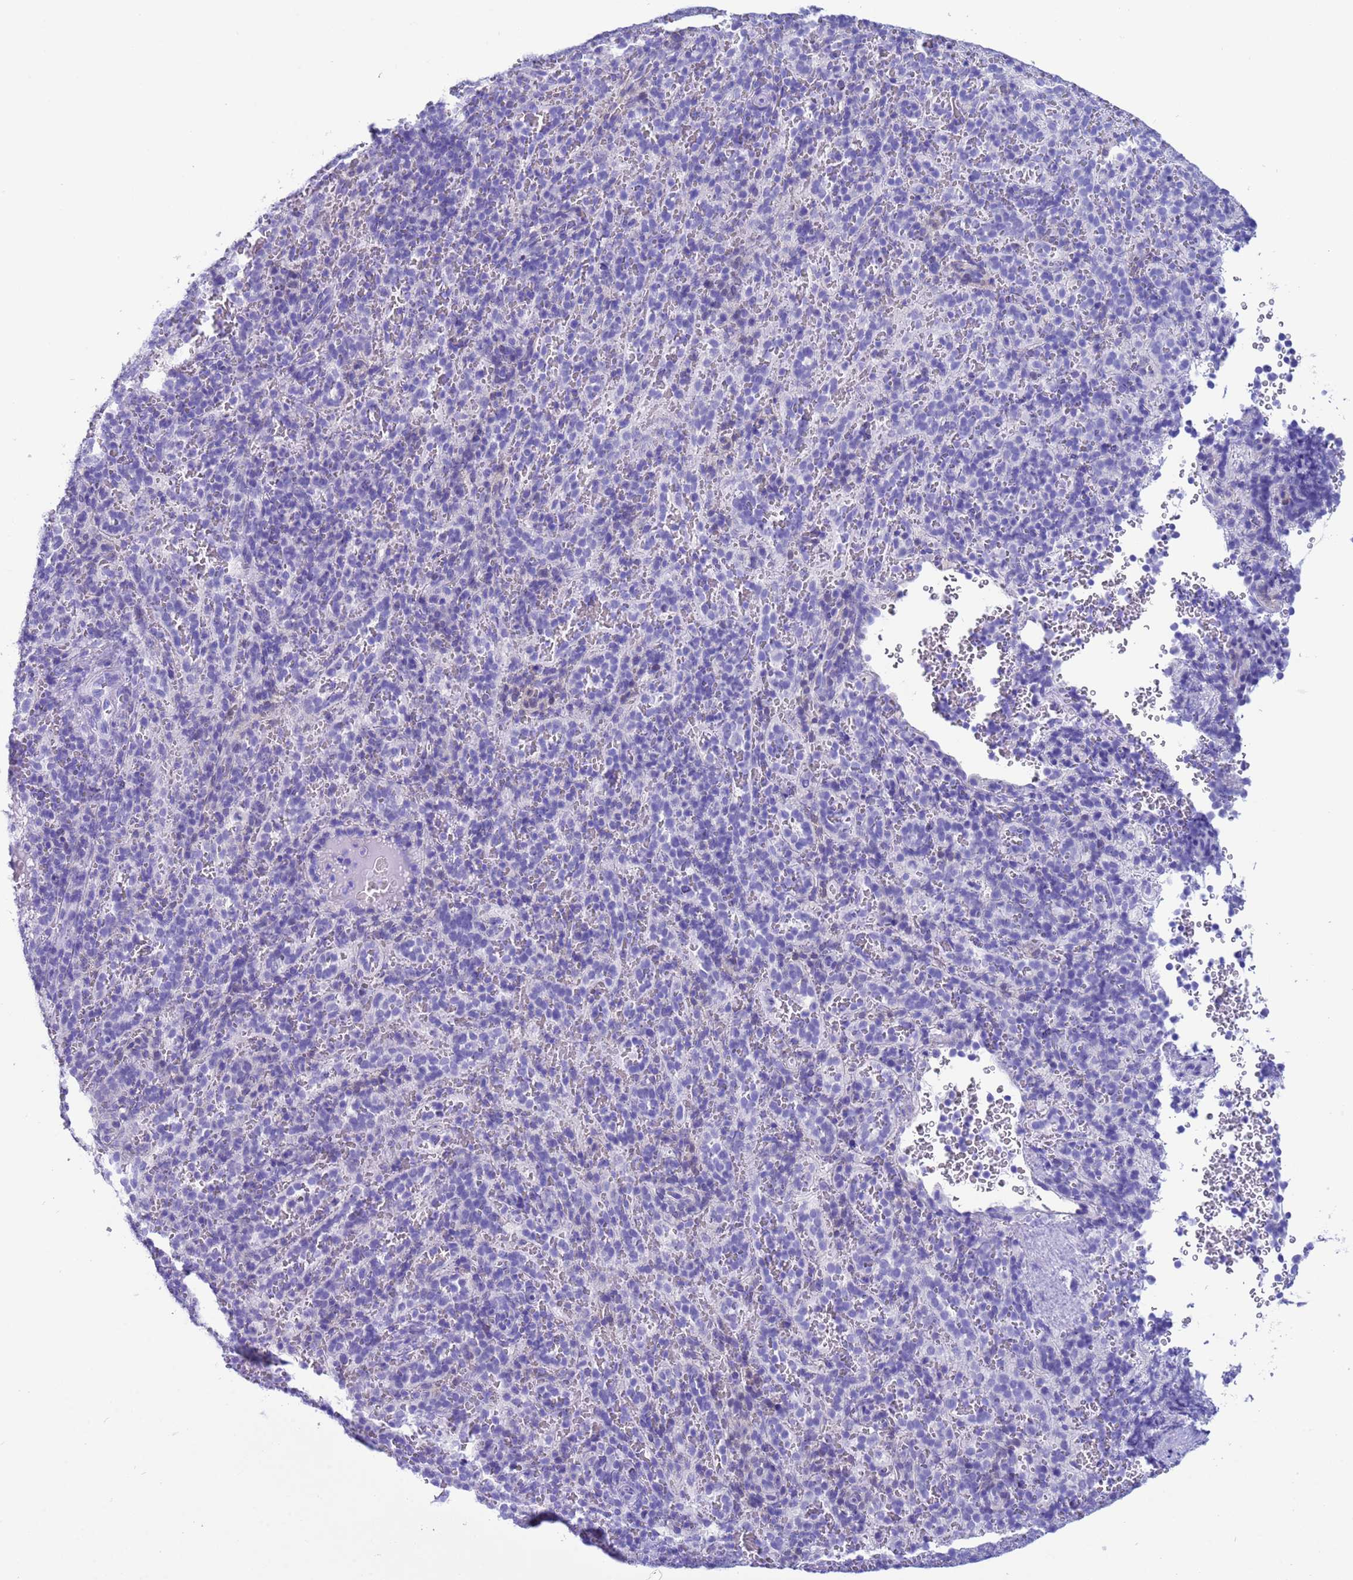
{"staining": {"intensity": "negative", "quantity": "none", "location": "none"}, "tissue": "spleen", "cell_type": "Cells in red pulp", "image_type": "normal", "snomed": [{"axis": "morphology", "description": "Normal tissue, NOS"}, {"axis": "topography", "description": "Spleen"}], "caption": "High power microscopy photomicrograph of an immunohistochemistry (IHC) micrograph of normal spleen, revealing no significant staining in cells in red pulp. Nuclei are stained in blue.", "gene": "AKR1C2", "patient": {"sex": "female", "age": 21}}